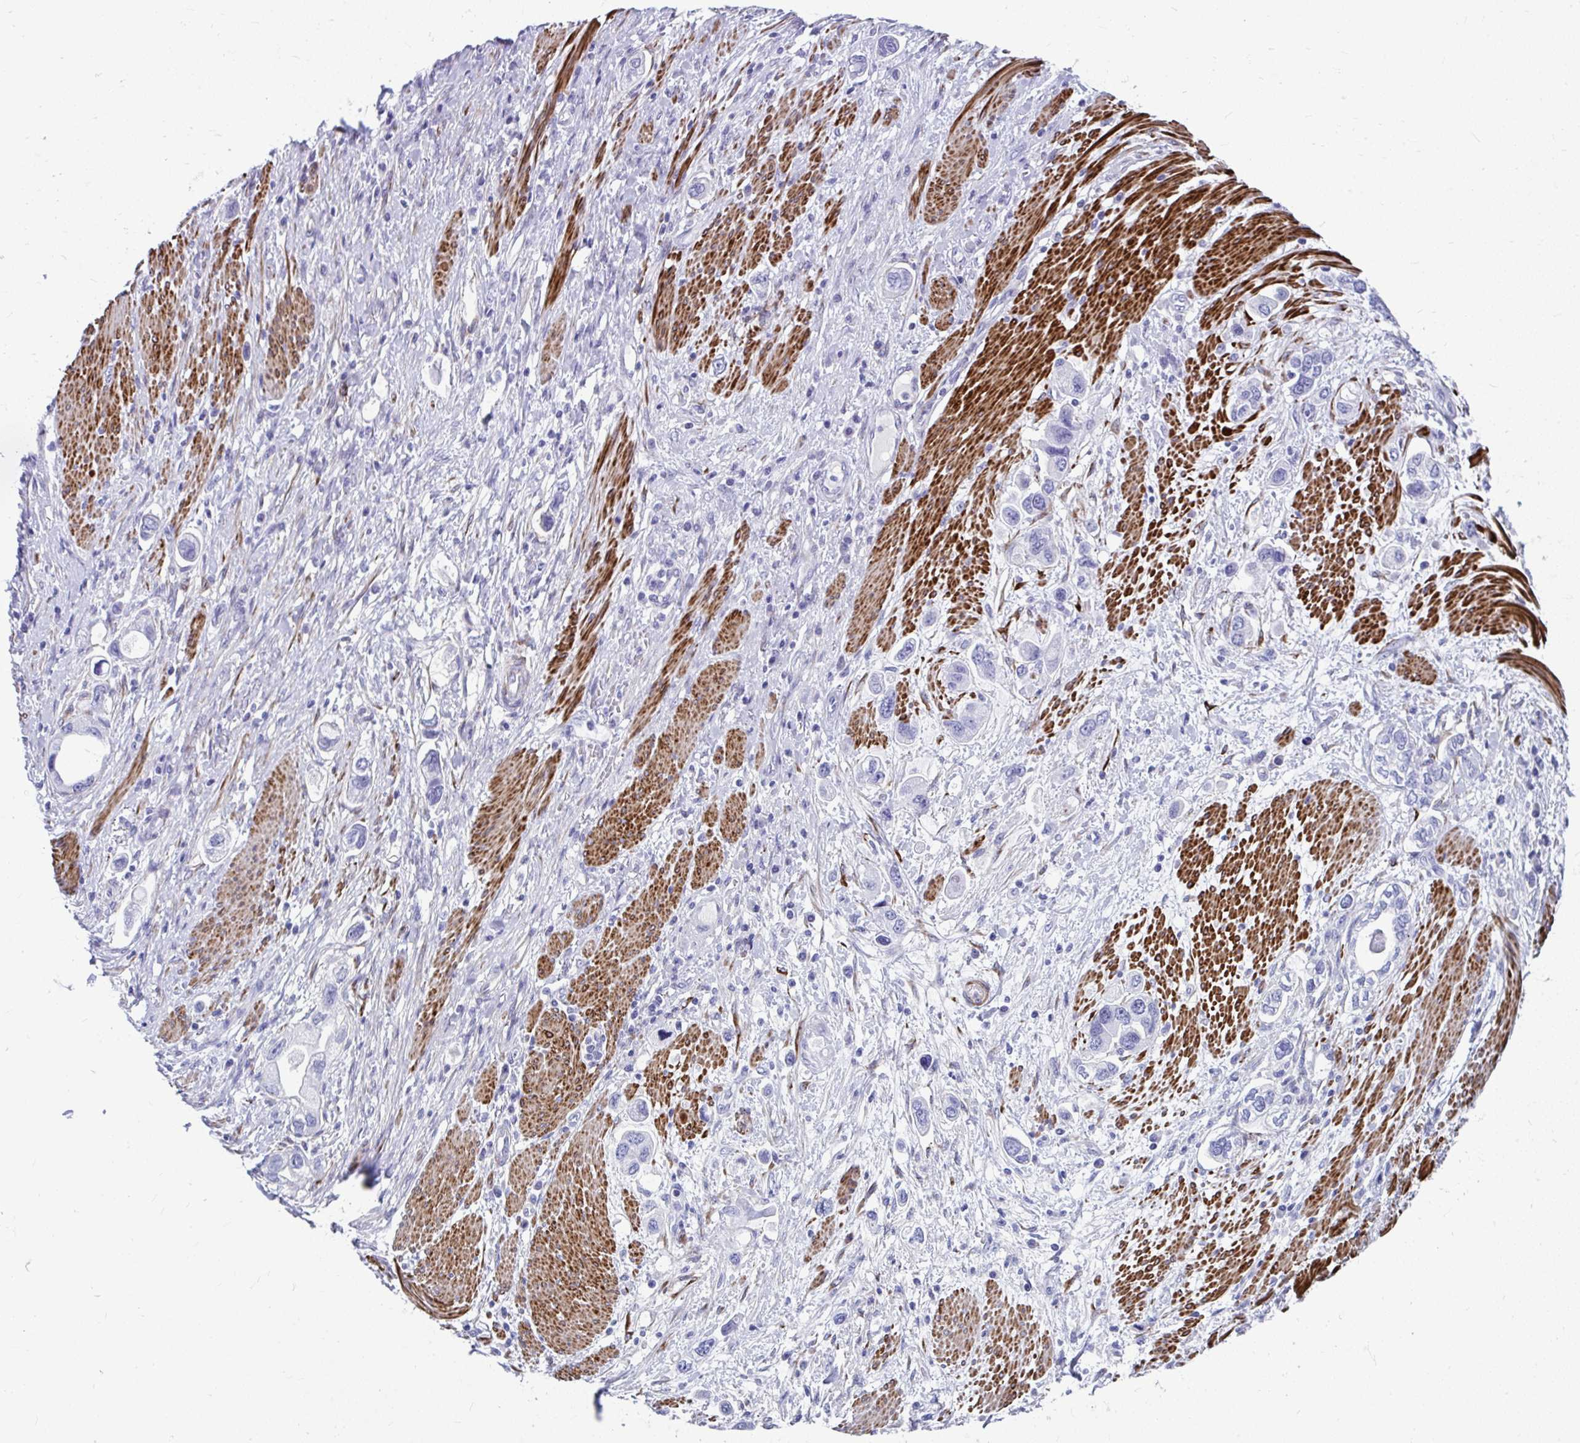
{"staining": {"intensity": "negative", "quantity": "none", "location": "none"}, "tissue": "stomach cancer", "cell_type": "Tumor cells", "image_type": "cancer", "snomed": [{"axis": "morphology", "description": "Adenocarcinoma, NOS"}, {"axis": "topography", "description": "Stomach, lower"}], "caption": "Immunohistochemistry photomicrograph of adenocarcinoma (stomach) stained for a protein (brown), which shows no staining in tumor cells. The staining was performed using DAB to visualize the protein expression in brown, while the nuclei were stained in blue with hematoxylin (Magnification: 20x).", "gene": "GRXCR2", "patient": {"sex": "female", "age": 93}}